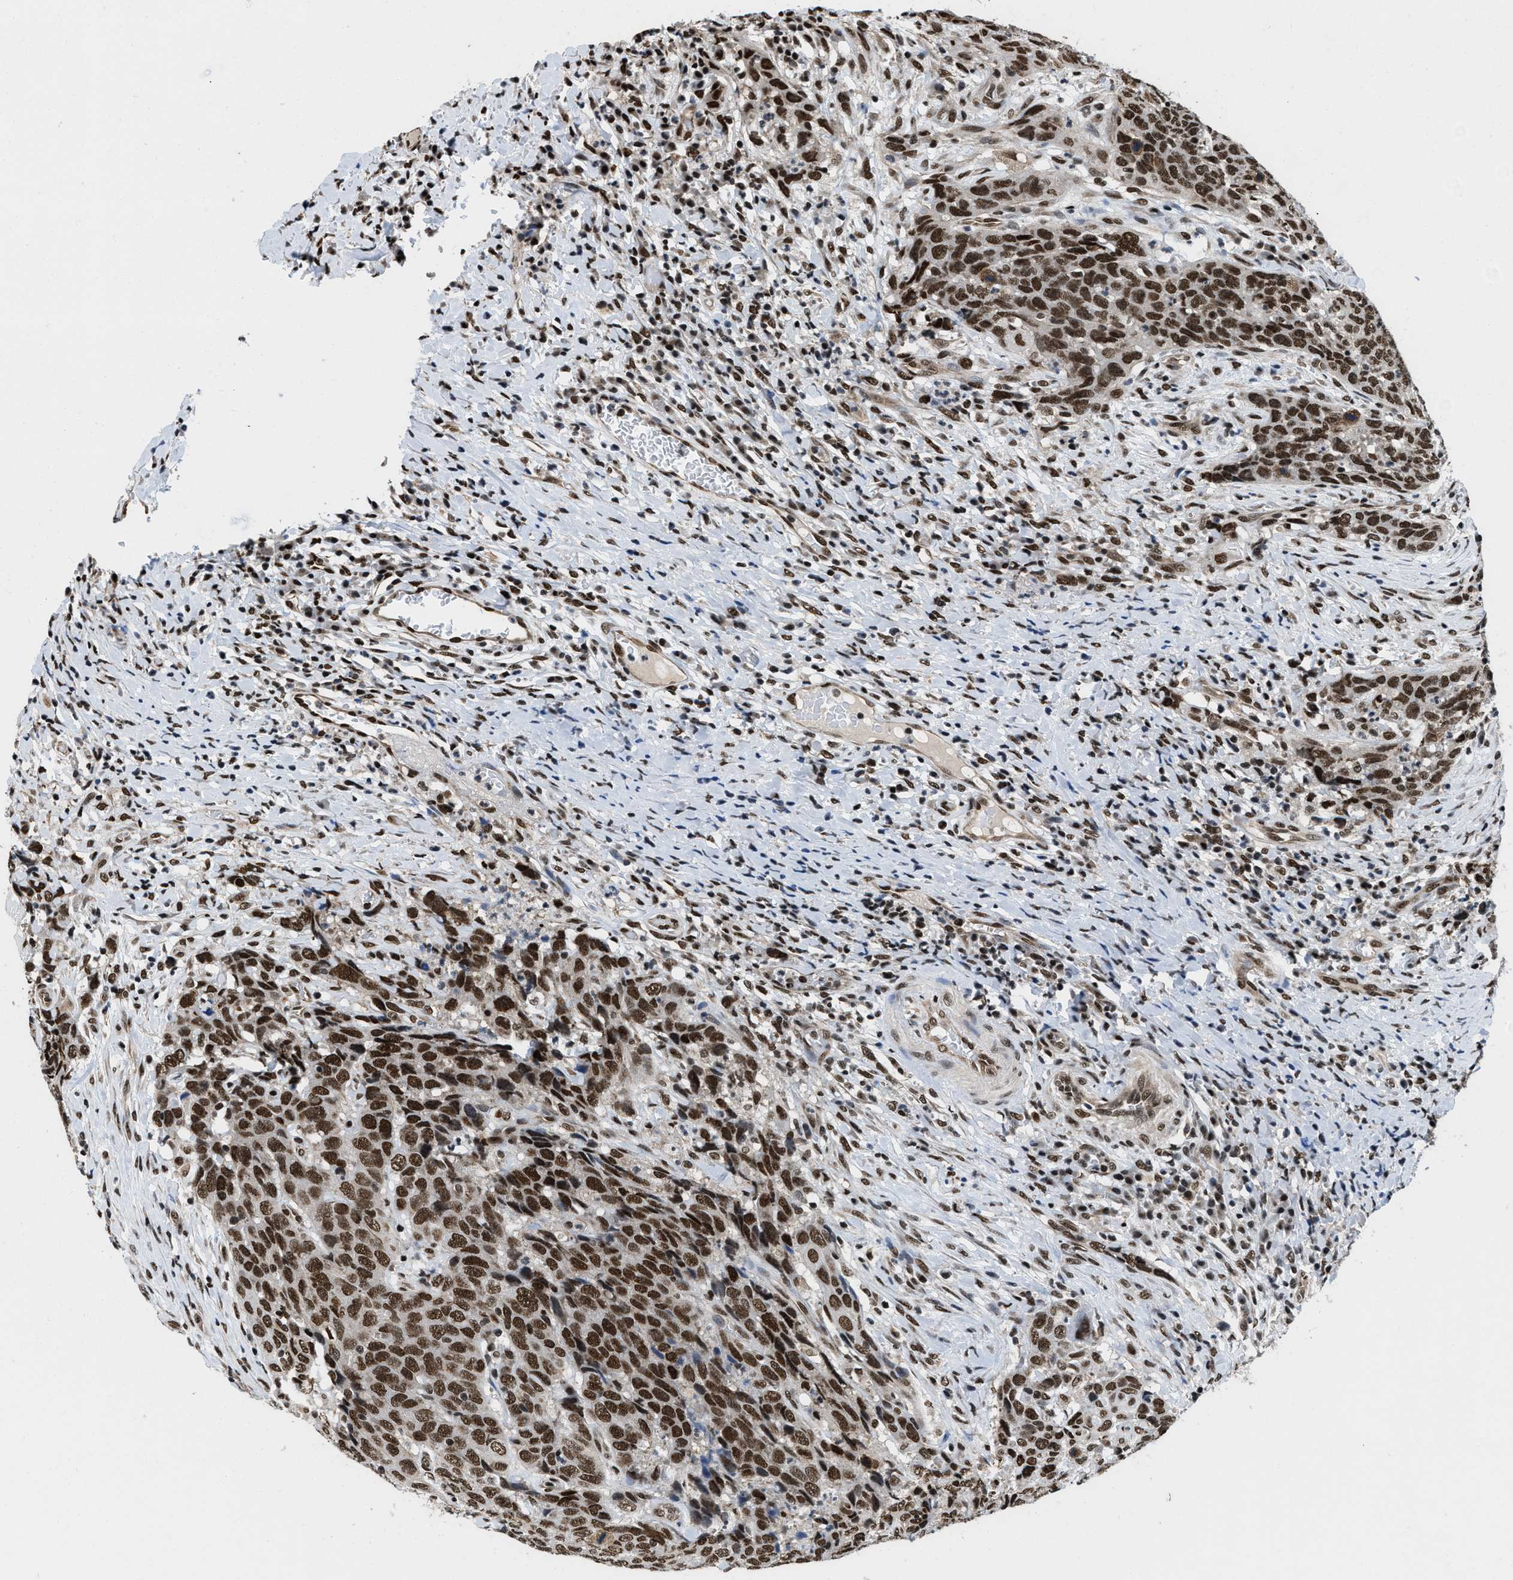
{"staining": {"intensity": "strong", "quantity": ">75%", "location": "nuclear"}, "tissue": "head and neck cancer", "cell_type": "Tumor cells", "image_type": "cancer", "snomed": [{"axis": "morphology", "description": "Squamous cell carcinoma, NOS"}, {"axis": "topography", "description": "Head-Neck"}], "caption": "The image reveals a brown stain indicating the presence of a protein in the nuclear of tumor cells in head and neck cancer (squamous cell carcinoma).", "gene": "SAFB", "patient": {"sex": "male", "age": 66}}